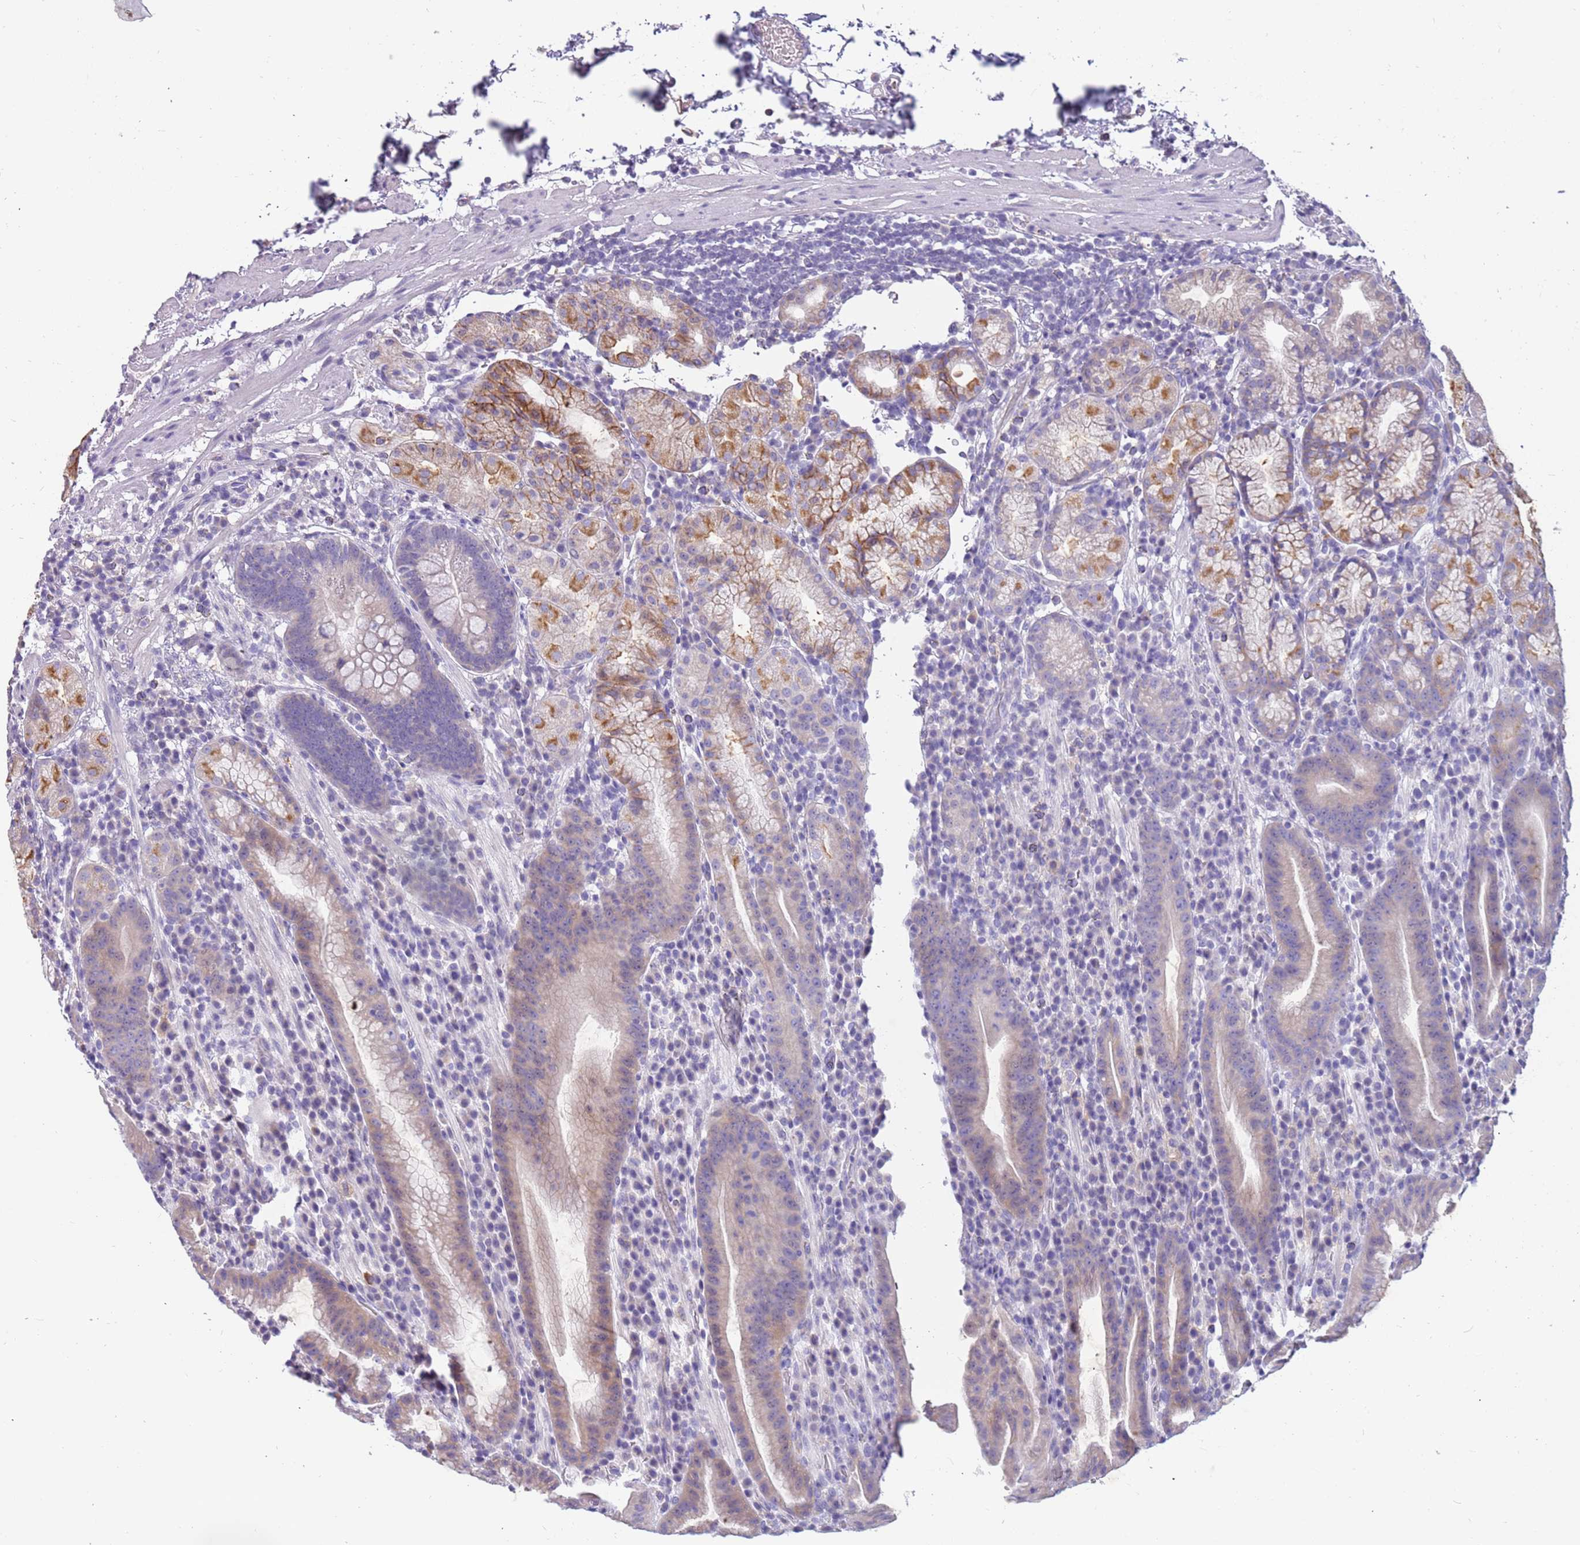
{"staining": {"intensity": "moderate", "quantity": "<25%", "location": "cytoplasmic/membranous"}, "tissue": "stomach", "cell_type": "Glandular cells", "image_type": "normal", "snomed": [{"axis": "morphology", "description": "Normal tissue, NOS"}, {"axis": "morphology", "description": "Inflammation, NOS"}, {"axis": "topography", "description": "Stomach"}], "caption": "Protein staining displays moderate cytoplasmic/membranous positivity in approximately <25% of glandular cells in normal stomach. (DAB (3,3'-diaminobenzidine) IHC with brightfield microscopy, high magnification).", "gene": "RHCG", "patient": {"sex": "male", "age": 79}}